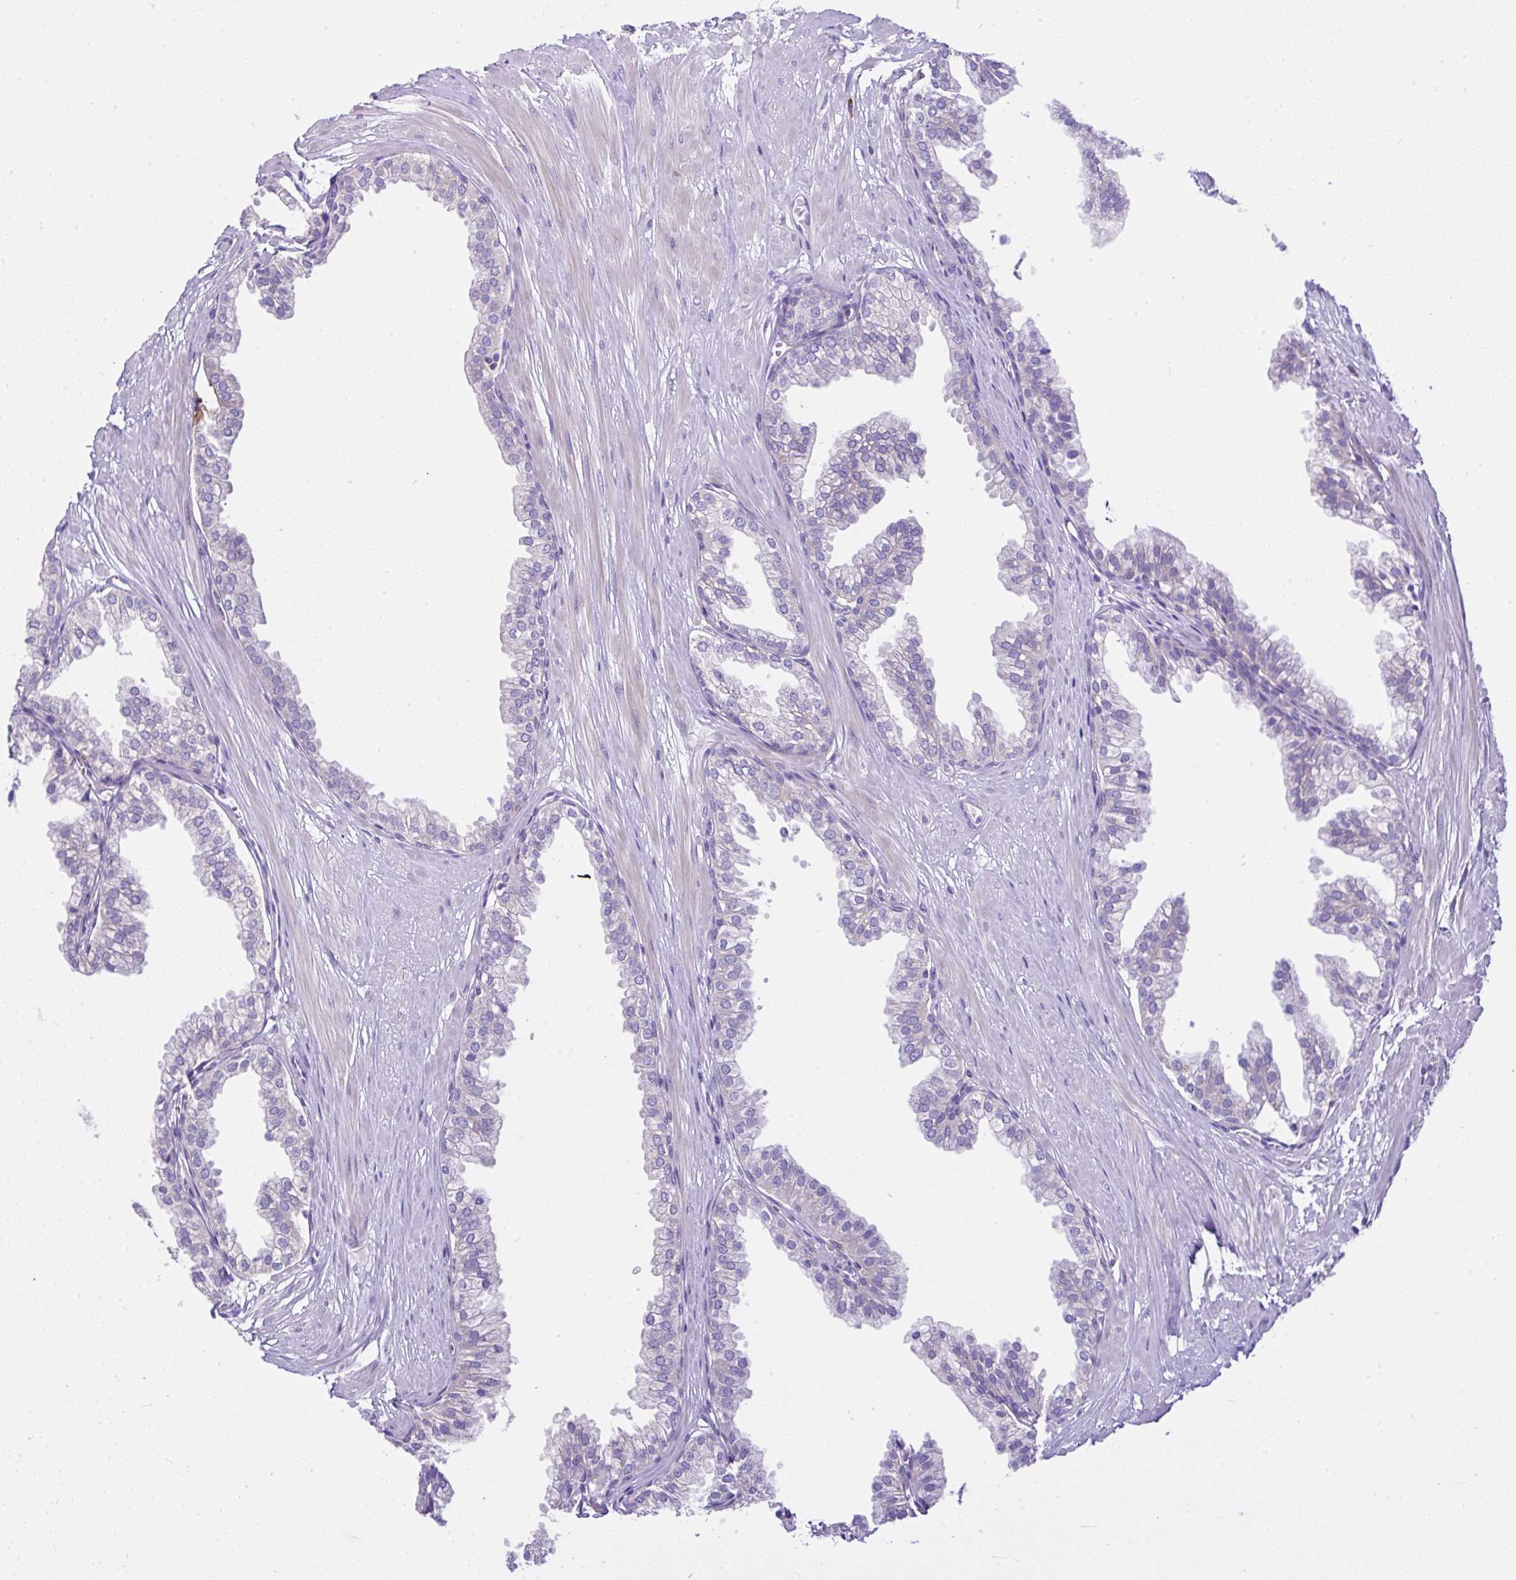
{"staining": {"intensity": "negative", "quantity": "none", "location": "none"}, "tissue": "prostate", "cell_type": "Glandular cells", "image_type": "normal", "snomed": [{"axis": "morphology", "description": "Normal tissue, NOS"}, {"axis": "topography", "description": "Prostate"}, {"axis": "topography", "description": "Peripheral nerve tissue"}], "caption": "This is an IHC image of normal human prostate. There is no positivity in glandular cells.", "gene": "CCDC142", "patient": {"sex": "male", "age": 55}}